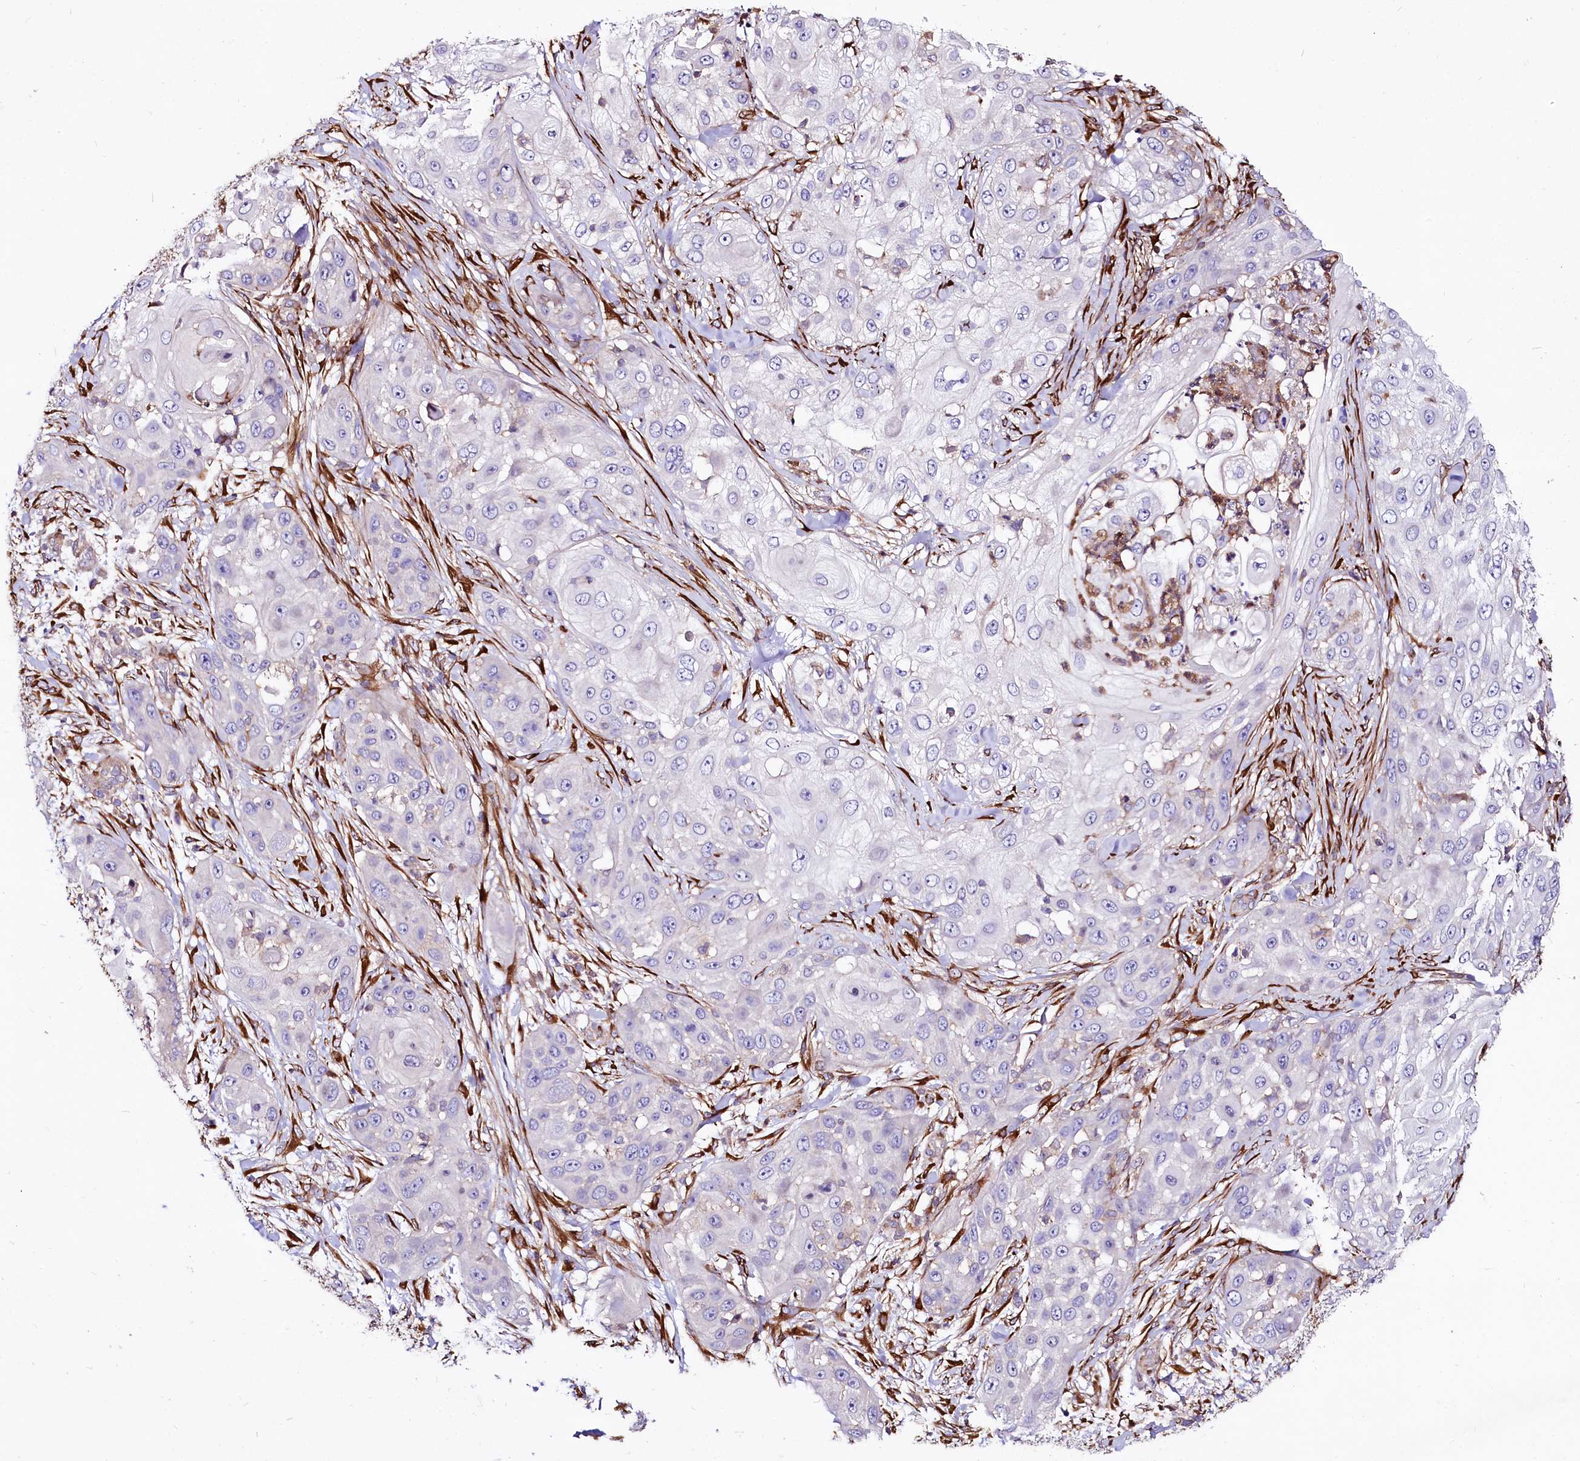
{"staining": {"intensity": "negative", "quantity": "none", "location": "none"}, "tissue": "skin cancer", "cell_type": "Tumor cells", "image_type": "cancer", "snomed": [{"axis": "morphology", "description": "Squamous cell carcinoma, NOS"}, {"axis": "topography", "description": "Skin"}], "caption": "This is a photomicrograph of immunohistochemistry staining of skin cancer, which shows no expression in tumor cells.", "gene": "FCHSD2", "patient": {"sex": "female", "age": 44}}